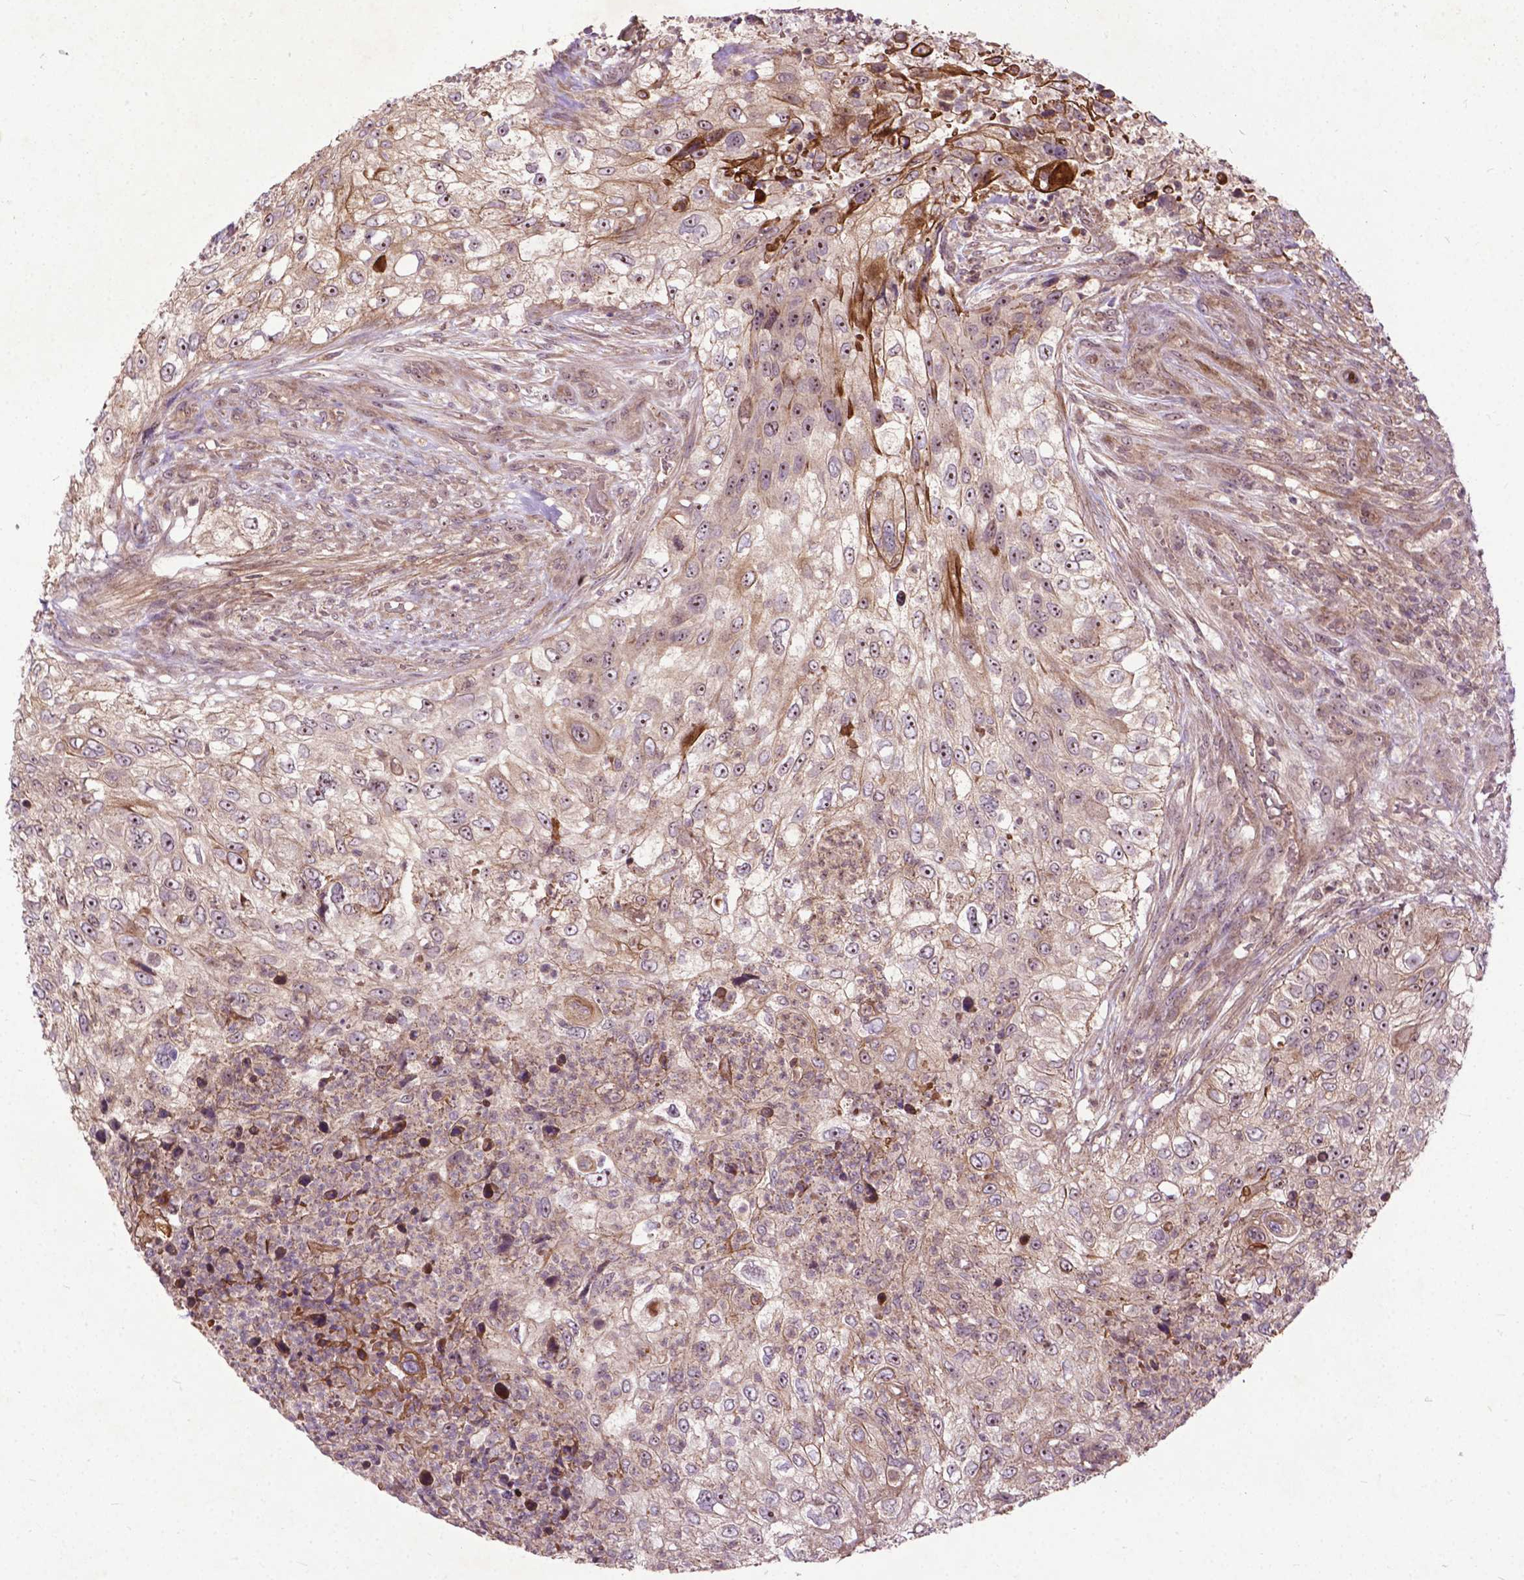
{"staining": {"intensity": "moderate", "quantity": "25%-75%", "location": "nuclear"}, "tissue": "urothelial cancer", "cell_type": "Tumor cells", "image_type": "cancer", "snomed": [{"axis": "morphology", "description": "Urothelial carcinoma, High grade"}, {"axis": "topography", "description": "Urinary bladder"}], "caption": "Human urothelial carcinoma (high-grade) stained for a protein (brown) reveals moderate nuclear positive expression in approximately 25%-75% of tumor cells.", "gene": "PARP3", "patient": {"sex": "female", "age": 60}}